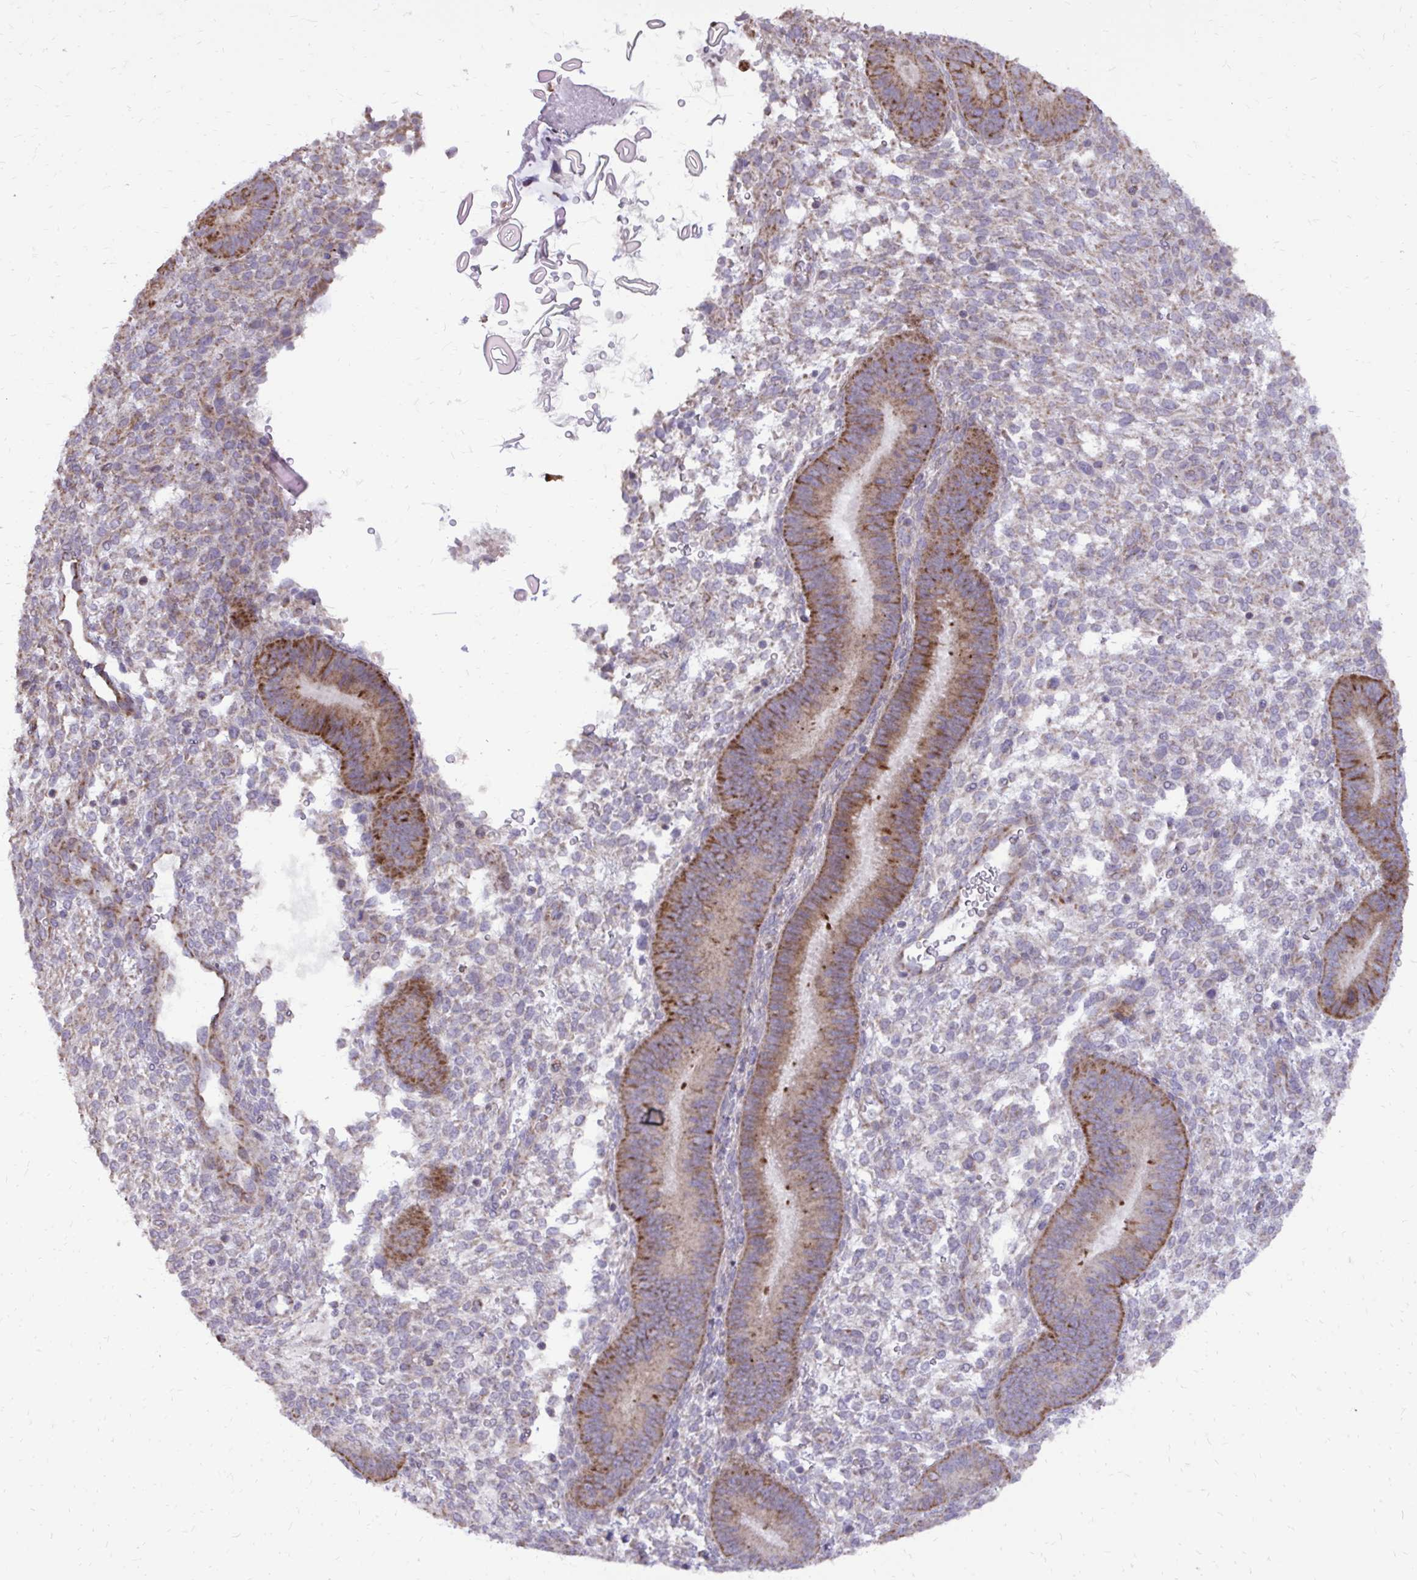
{"staining": {"intensity": "weak", "quantity": "<25%", "location": "cytoplasmic/membranous"}, "tissue": "endometrium", "cell_type": "Cells in endometrial stroma", "image_type": "normal", "snomed": [{"axis": "morphology", "description": "Normal tissue, NOS"}, {"axis": "topography", "description": "Endometrium"}], "caption": "Immunohistochemistry micrograph of unremarkable endometrium: human endometrium stained with DAB displays no significant protein expression in cells in endometrial stroma.", "gene": "ABCC3", "patient": {"sex": "female", "age": 39}}